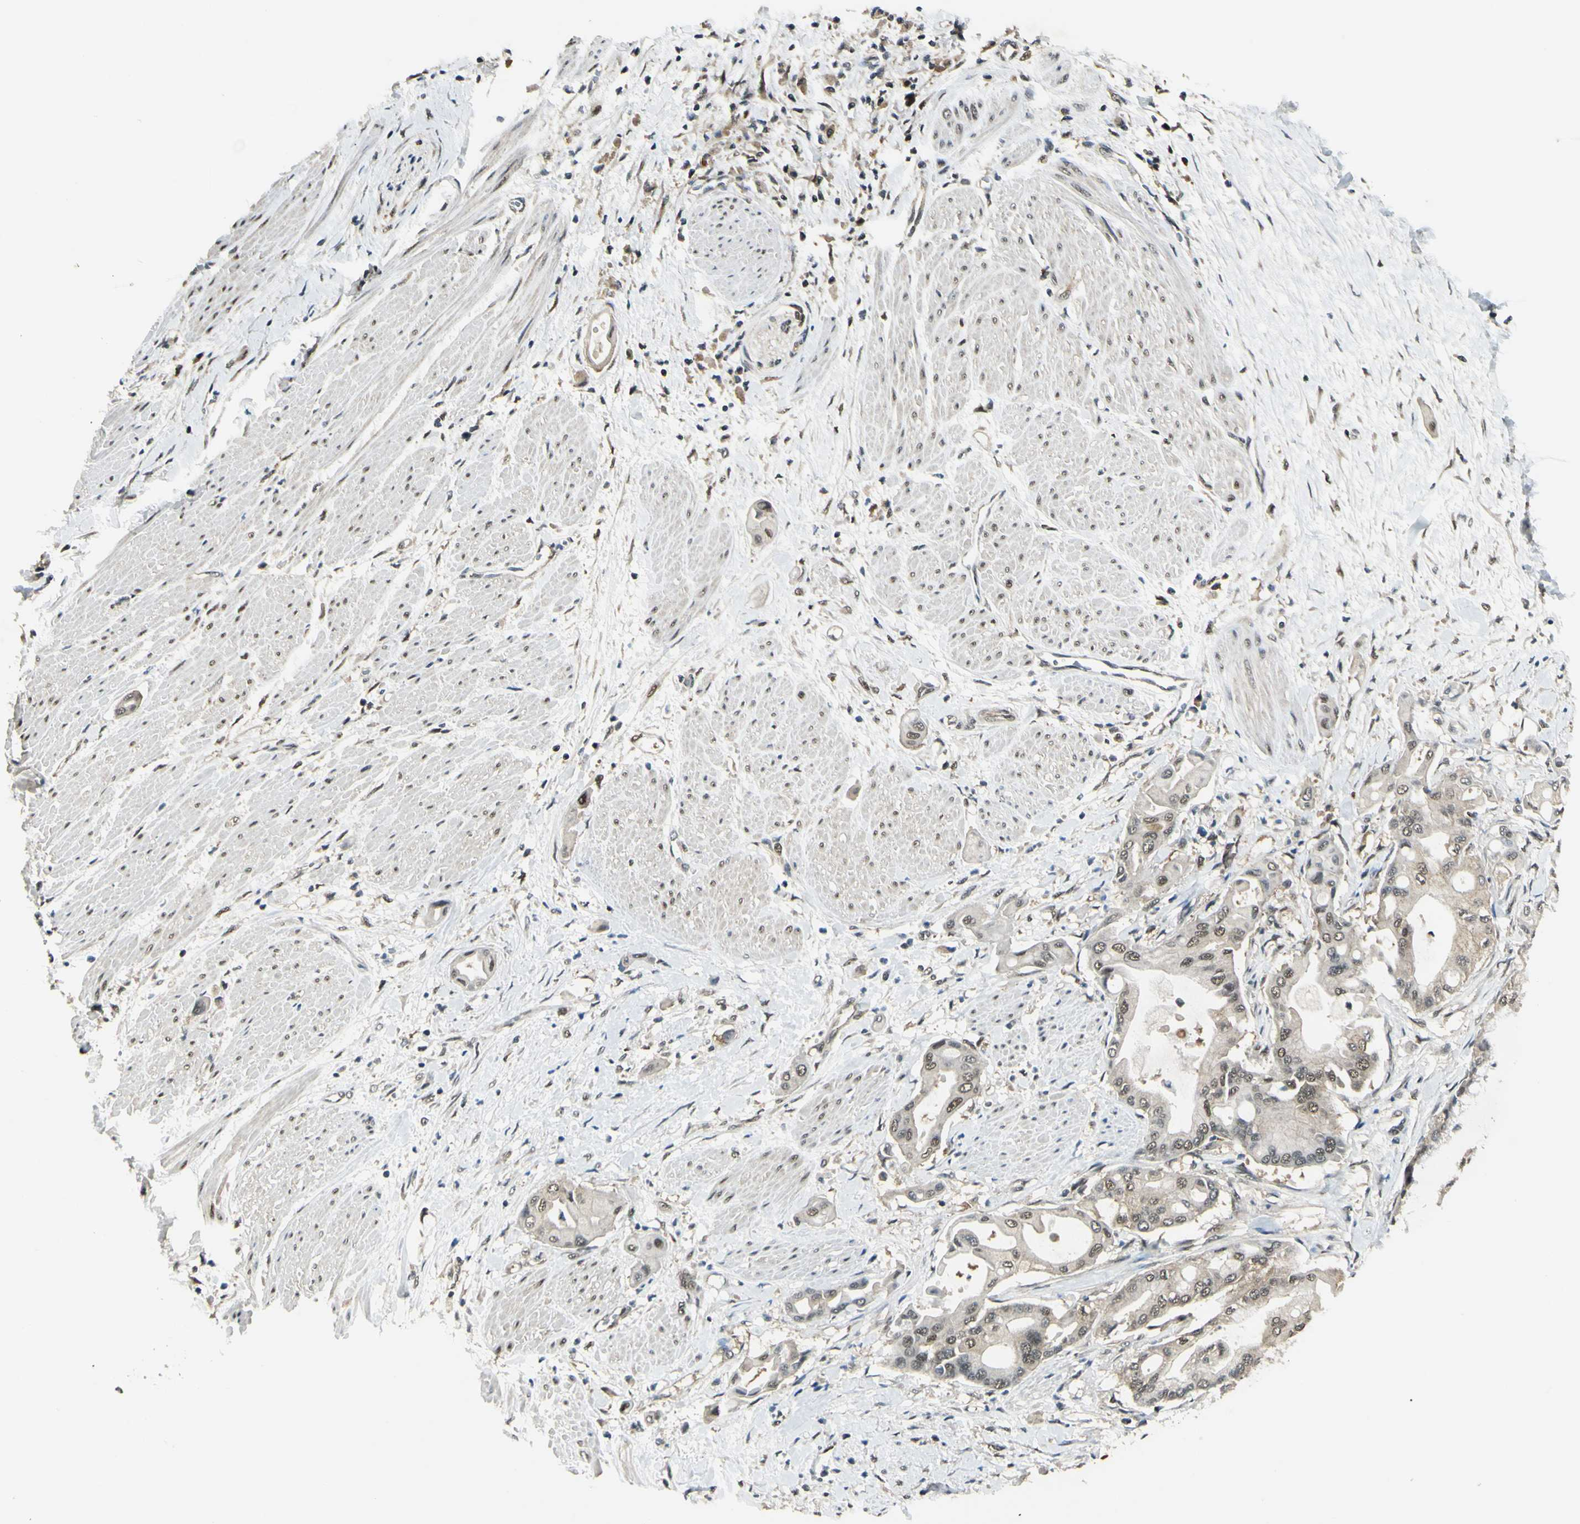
{"staining": {"intensity": "weak", "quantity": "25%-75%", "location": "nuclear"}, "tissue": "pancreatic cancer", "cell_type": "Tumor cells", "image_type": "cancer", "snomed": [{"axis": "morphology", "description": "Adenocarcinoma, NOS"}, {"axis": "morphology", "description": "Adenocarcinoma, metastatic, NOS"}, {"axis": "topography", "description": "Lymph node"}, {"axis": "topography", "description": "Pancreas"}, {"axis": "topography", "description": "Duodenum"}], "caption": "Approximately 25%-75% of tumor cells in pancreatic adenocarcinoma exhibit weak nuclear protein staining as visualized by brown immunohistochemical staining.", "gene": "PSMD5", "patient": {"sex": "female", "age": 64}}